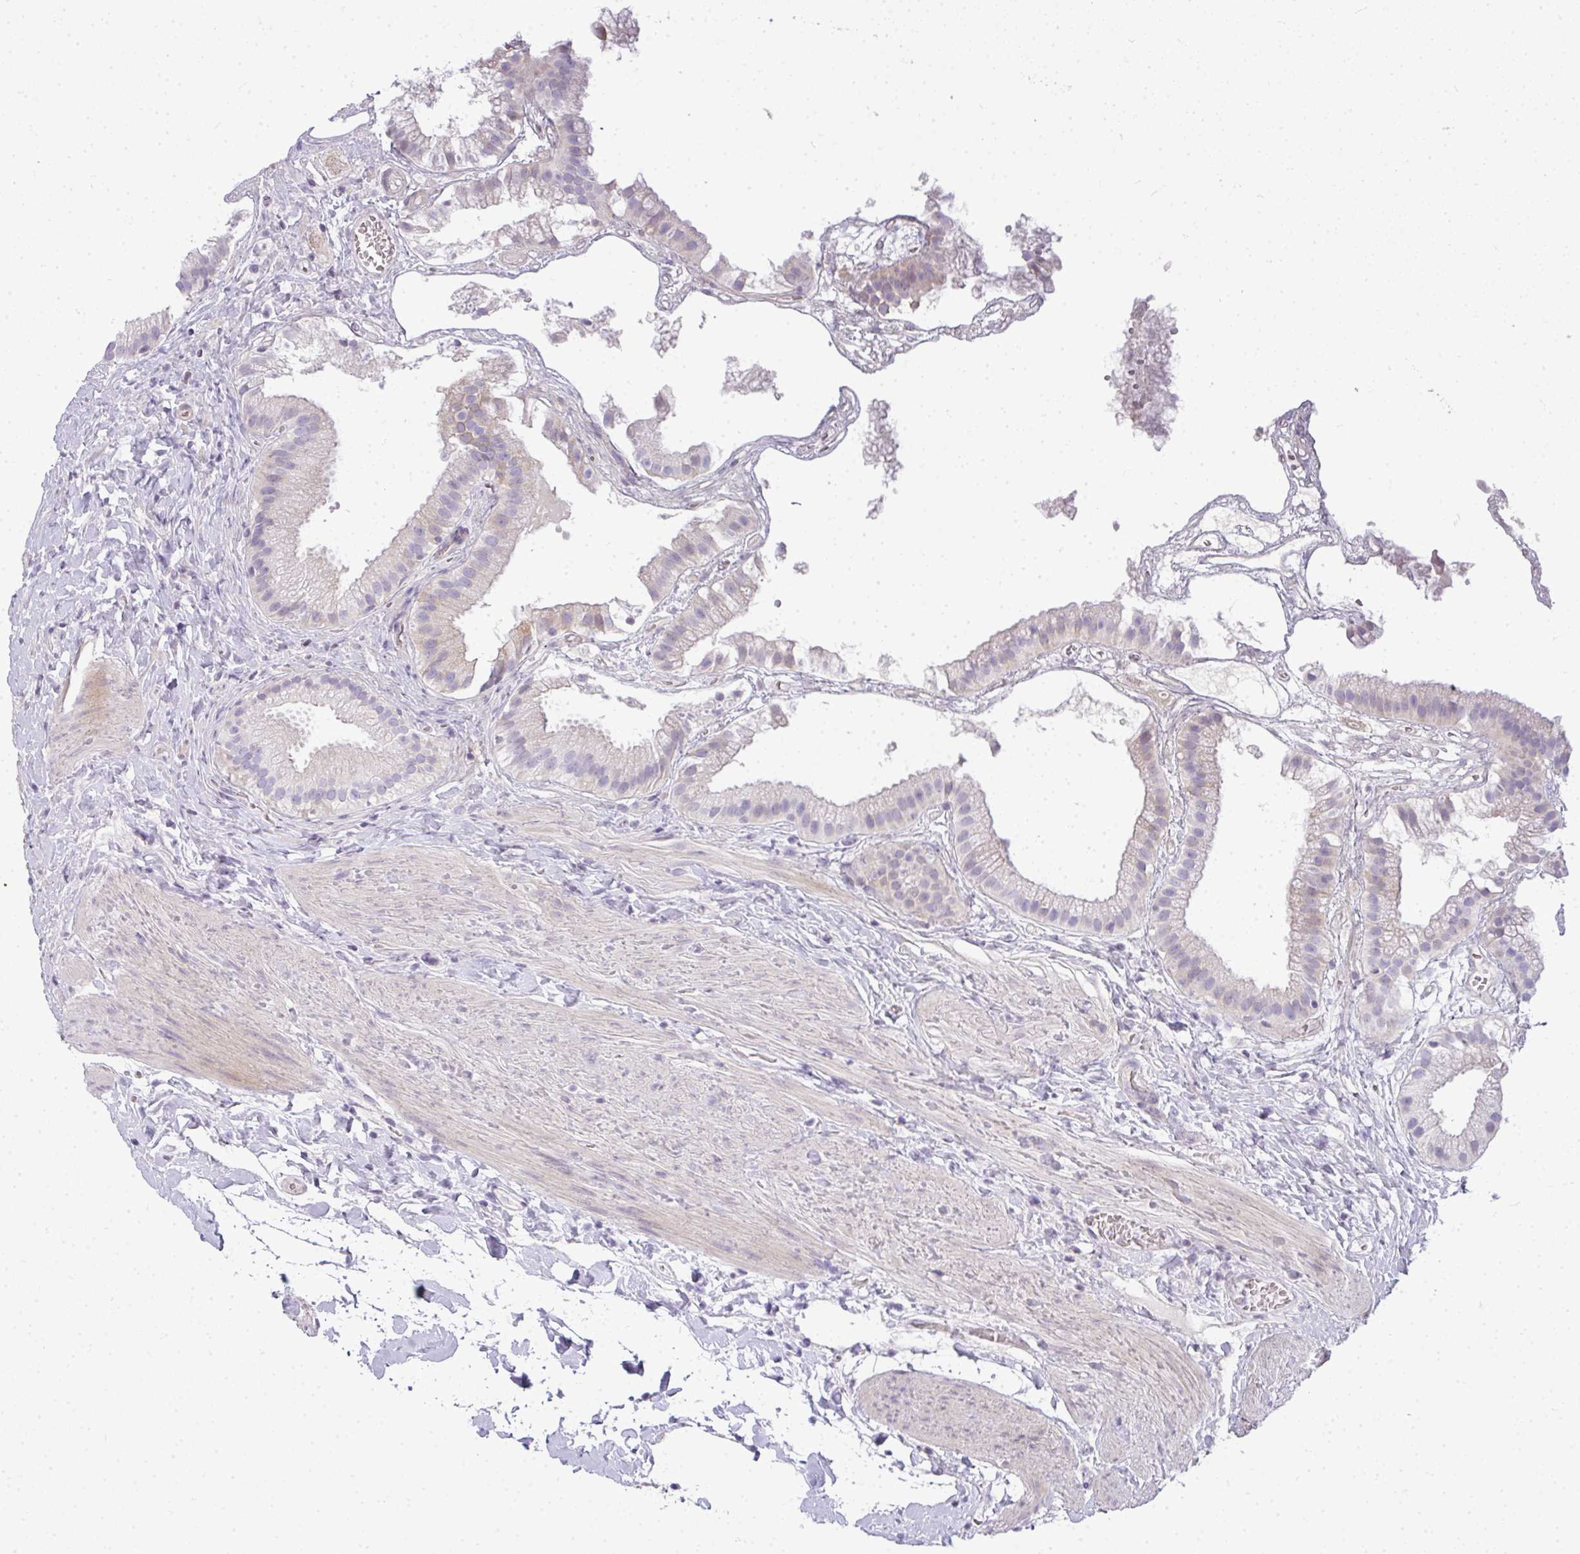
{"staining": {"intensity": "moderate", "quantity": "<25%", "location": "cytoplasmic/membranous"}, "tissue": "gallbladder", "cell_type": "Glandular cells", "image_type": "normal", "snomed": [{"axis": "morphology", "description": "Normal tissue, NOS"}, {"axis": "topography", "description": "Gallbladder"}], "caption": "IHC micrograph of benign gallbladder: human gallbladder stained using IHC shows low levels of moderate protein expression localized specifically in the cytoplasmic/membranous of glandular cells, appearing as a cytoplasmic/membranous brown color.", "gene": "LIPE", "patient": {"sex": "female", "age": 63}}